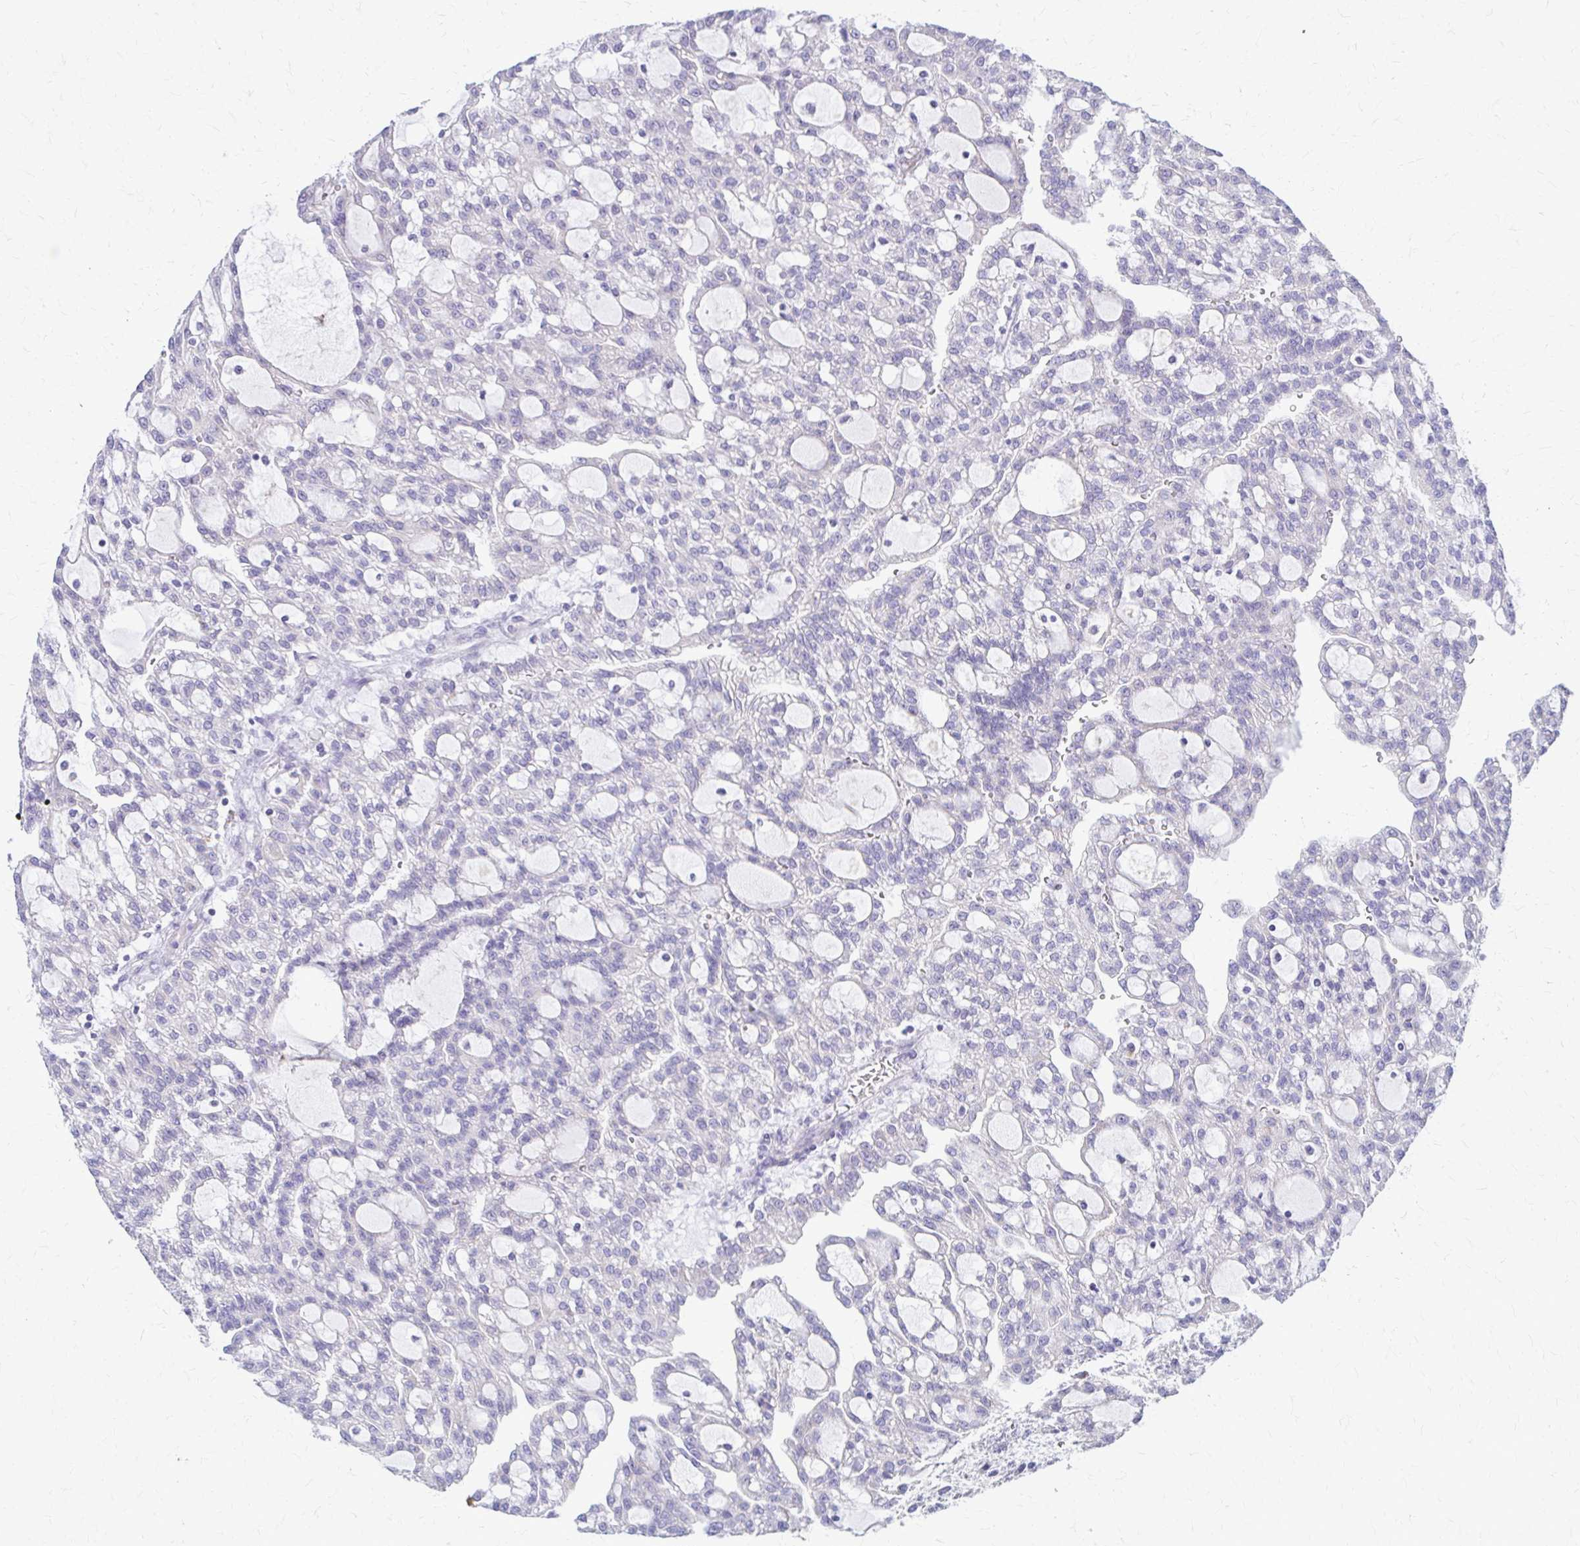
{"staining": {"intensity": "negative", "quantity": "none", "location": "none"}, "tissue": "renal cancer", "cell_type": "Tumor cells", "image_type": "cancer", "snomed": [{"axis": "morphology", "description": "Adenocarcinoma, NOS"}, {"axis": "topography", "description": "Kidney"}], "caption": "There is no significant positivity in tumor cells of renal cancer (adenocarcinoma).", "gene": "SAMD13", "patient": {"sex": "male", "age": 63}}